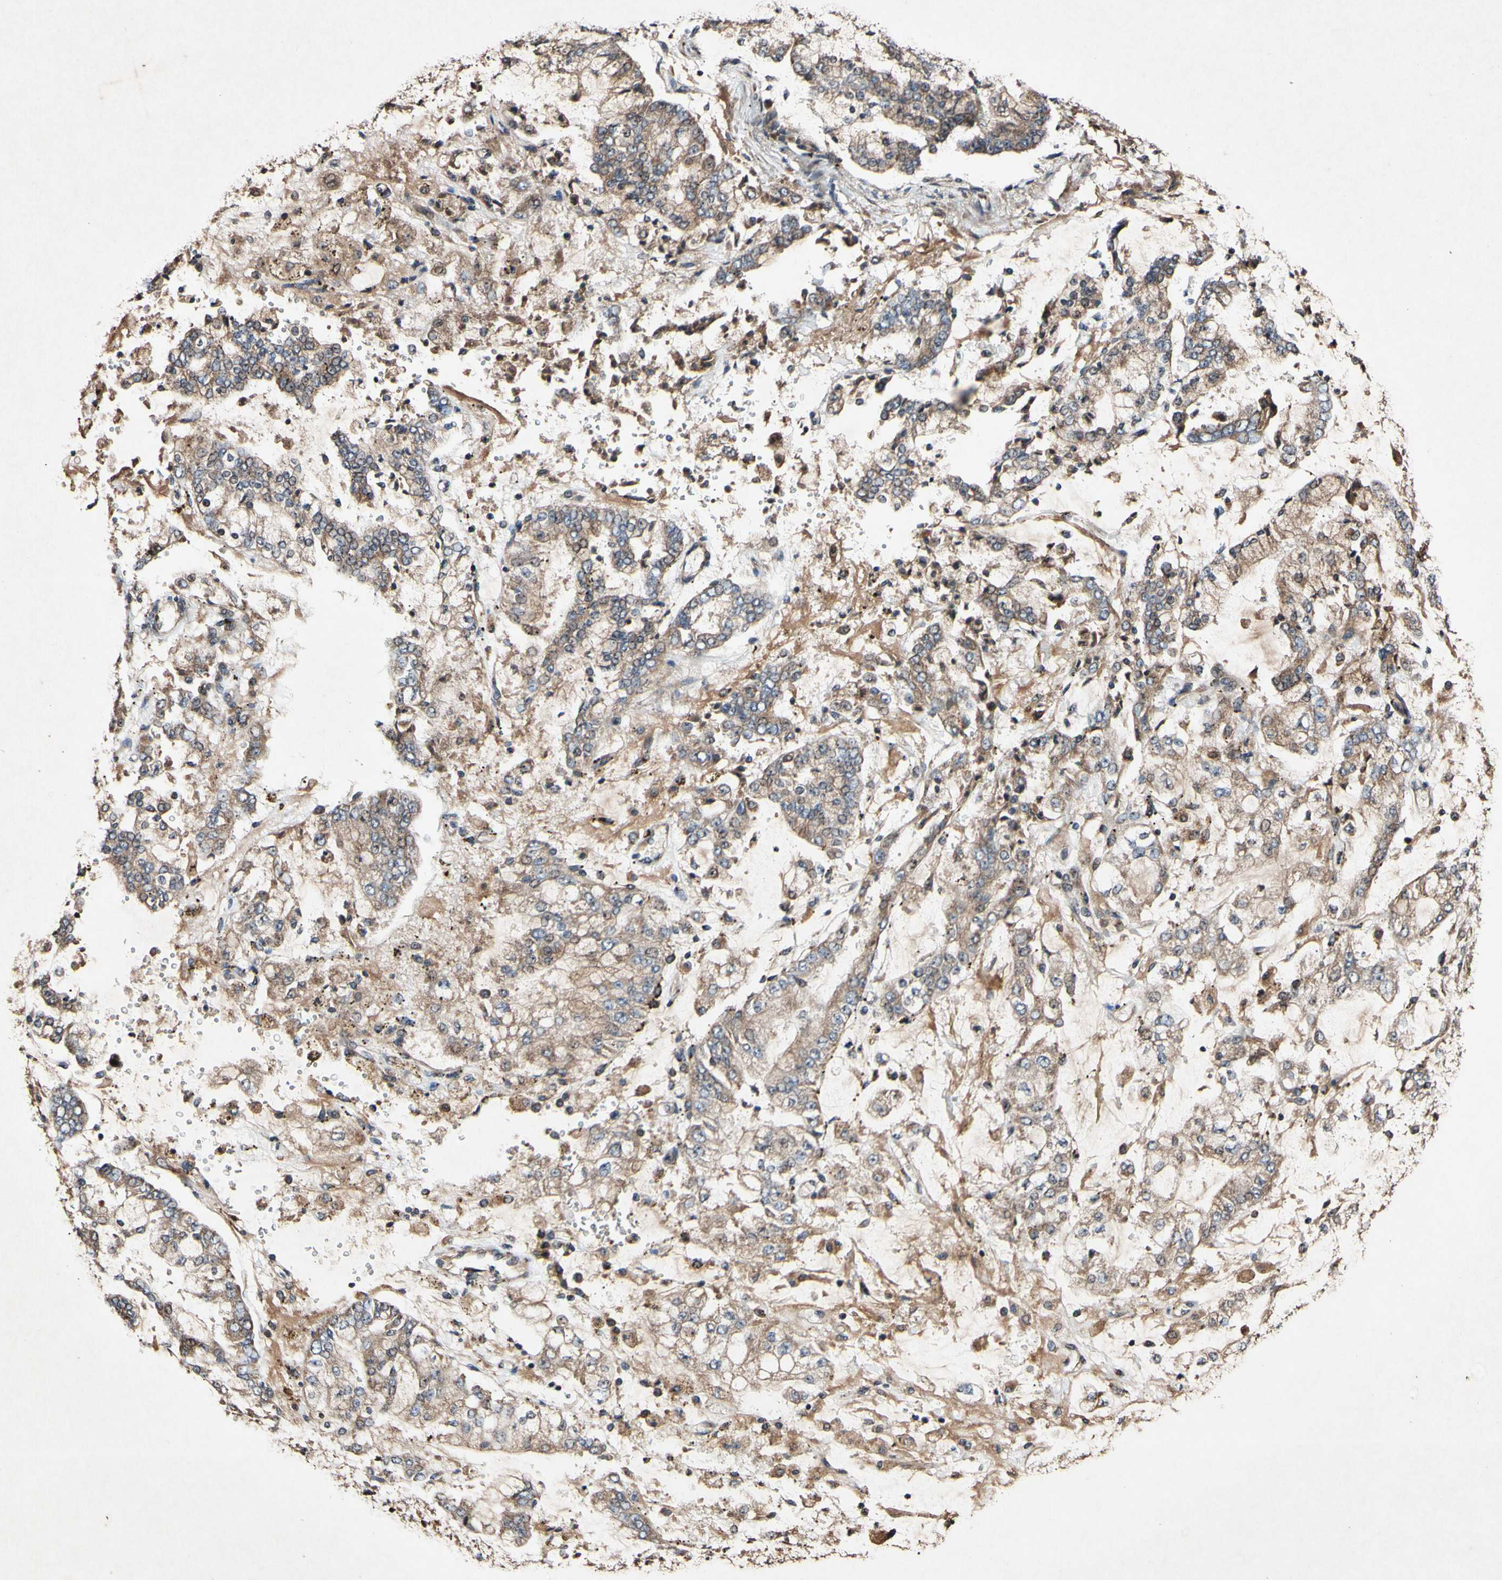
{"staining": {"intensity": "moderate", "quantity": ">75%", "location": "cytoplasmic/membranous"}, "tissue": "stomach cancer", "cell_type": "Tumor cells", "image_type": "cancer", "snomed": [{"axis": "morphology", "description": "Adenocarcinoma, NOS"}, {"axis": "topography", "description": "Stomach"}], "caption": "This histopathology image shows stomach adenocarcinoma stained with immunohistochemistry to label a protein in brown. The cytoplasmic/membranous of tumor cells show moderate positivity for the protein. Nuclei are counter-stained blue.", "gene": "PLAT", "patient": {"sex": "male", "age": 76}}